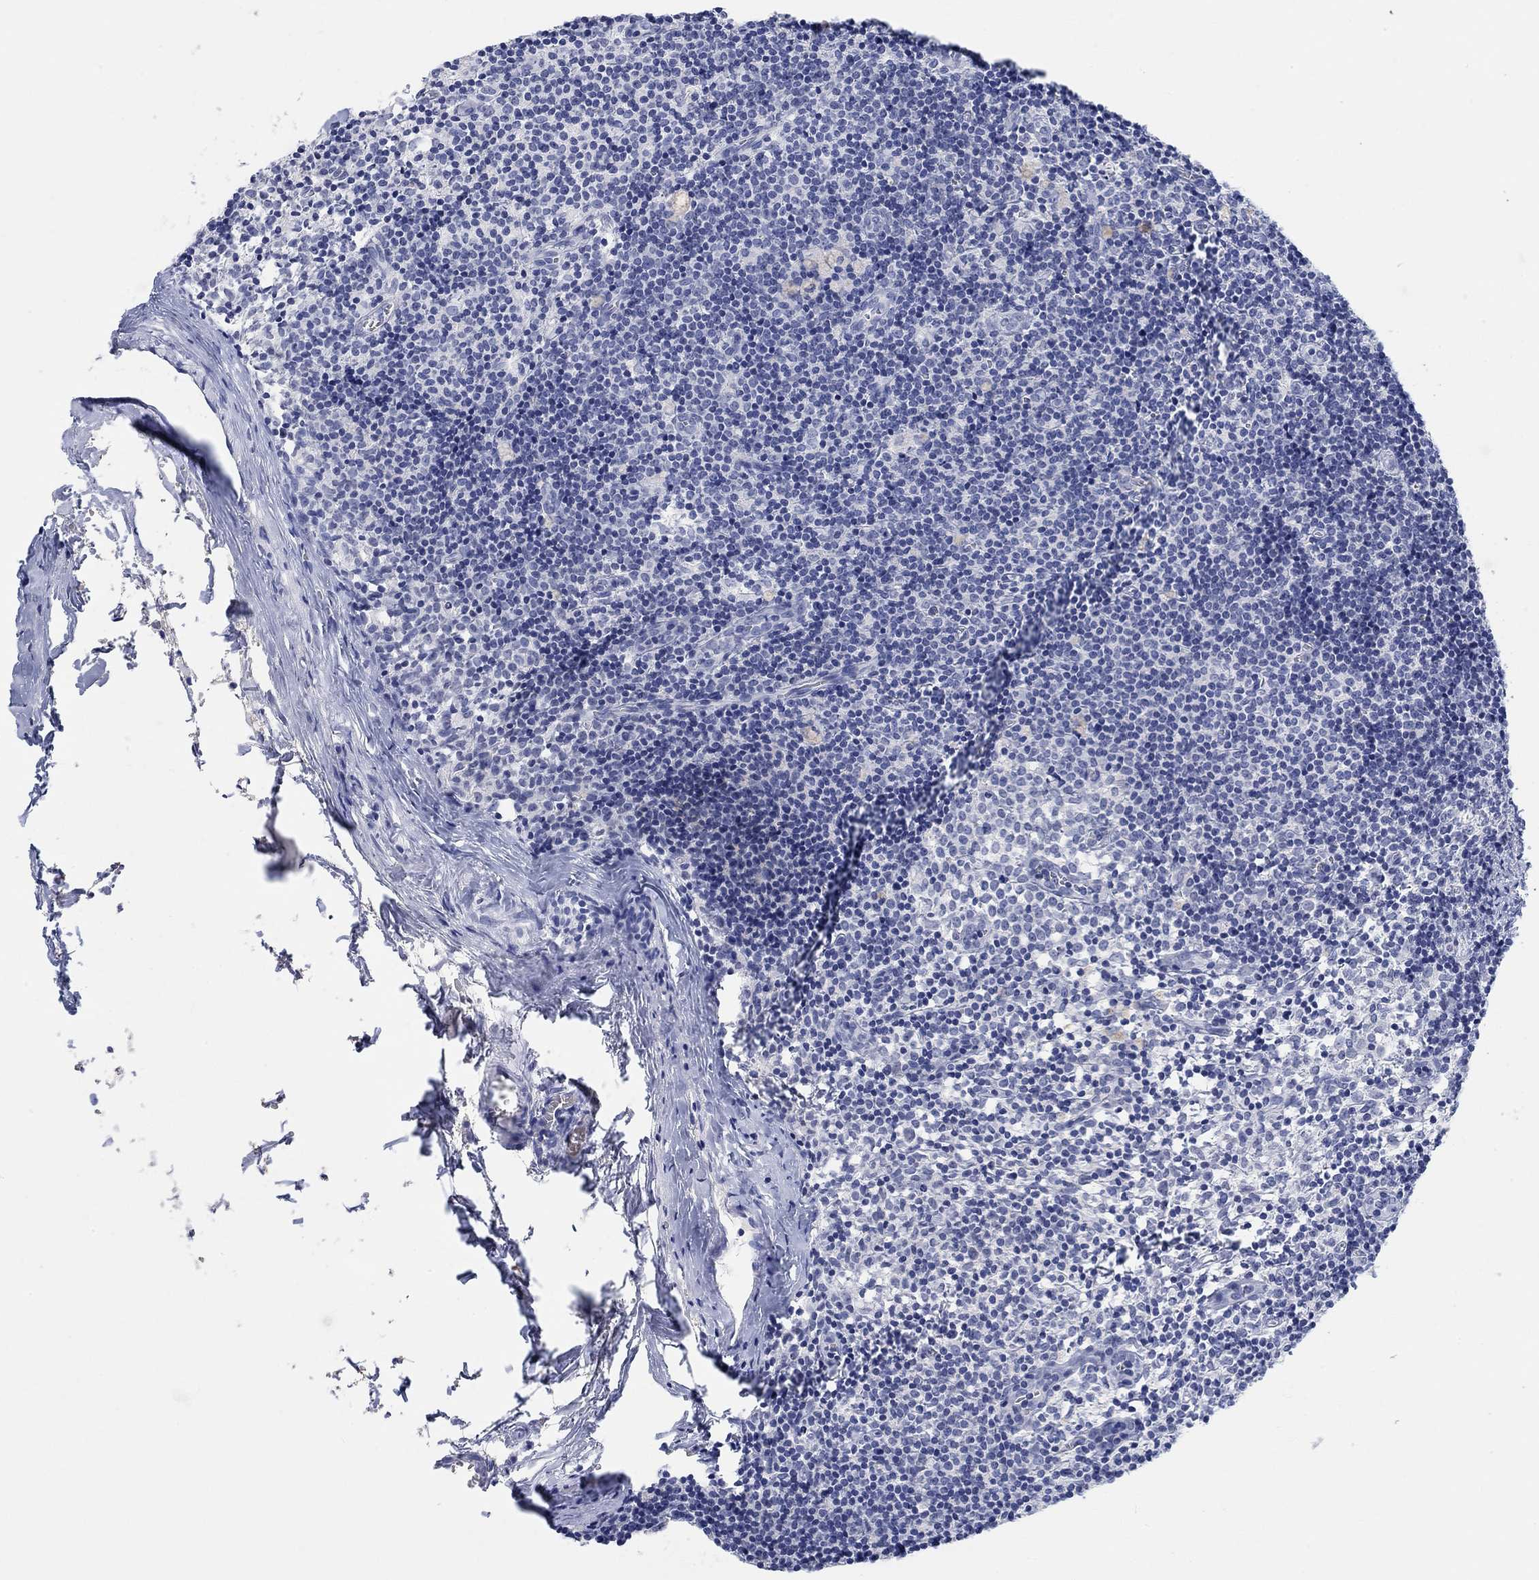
{"staining": {"intensity": "negative", "quantity": "none", "location": "none"}, "tissue": "lymph node", "cell_type": "Germinal center cells", "image_type": "normal", "snomed": [{"axis": "morphology", "description": "Normal tissue, NOS"}, {"axis": "topography", "description": "Lymph node"}], "caption": "An immunohistochemistry (IHC) histopathology image of benign lymph node is shown. There is no staining in germinal center cells of lymph node.", "gene": "ATP6V1E2", "patient": {"sex": "female", "age": 52}}